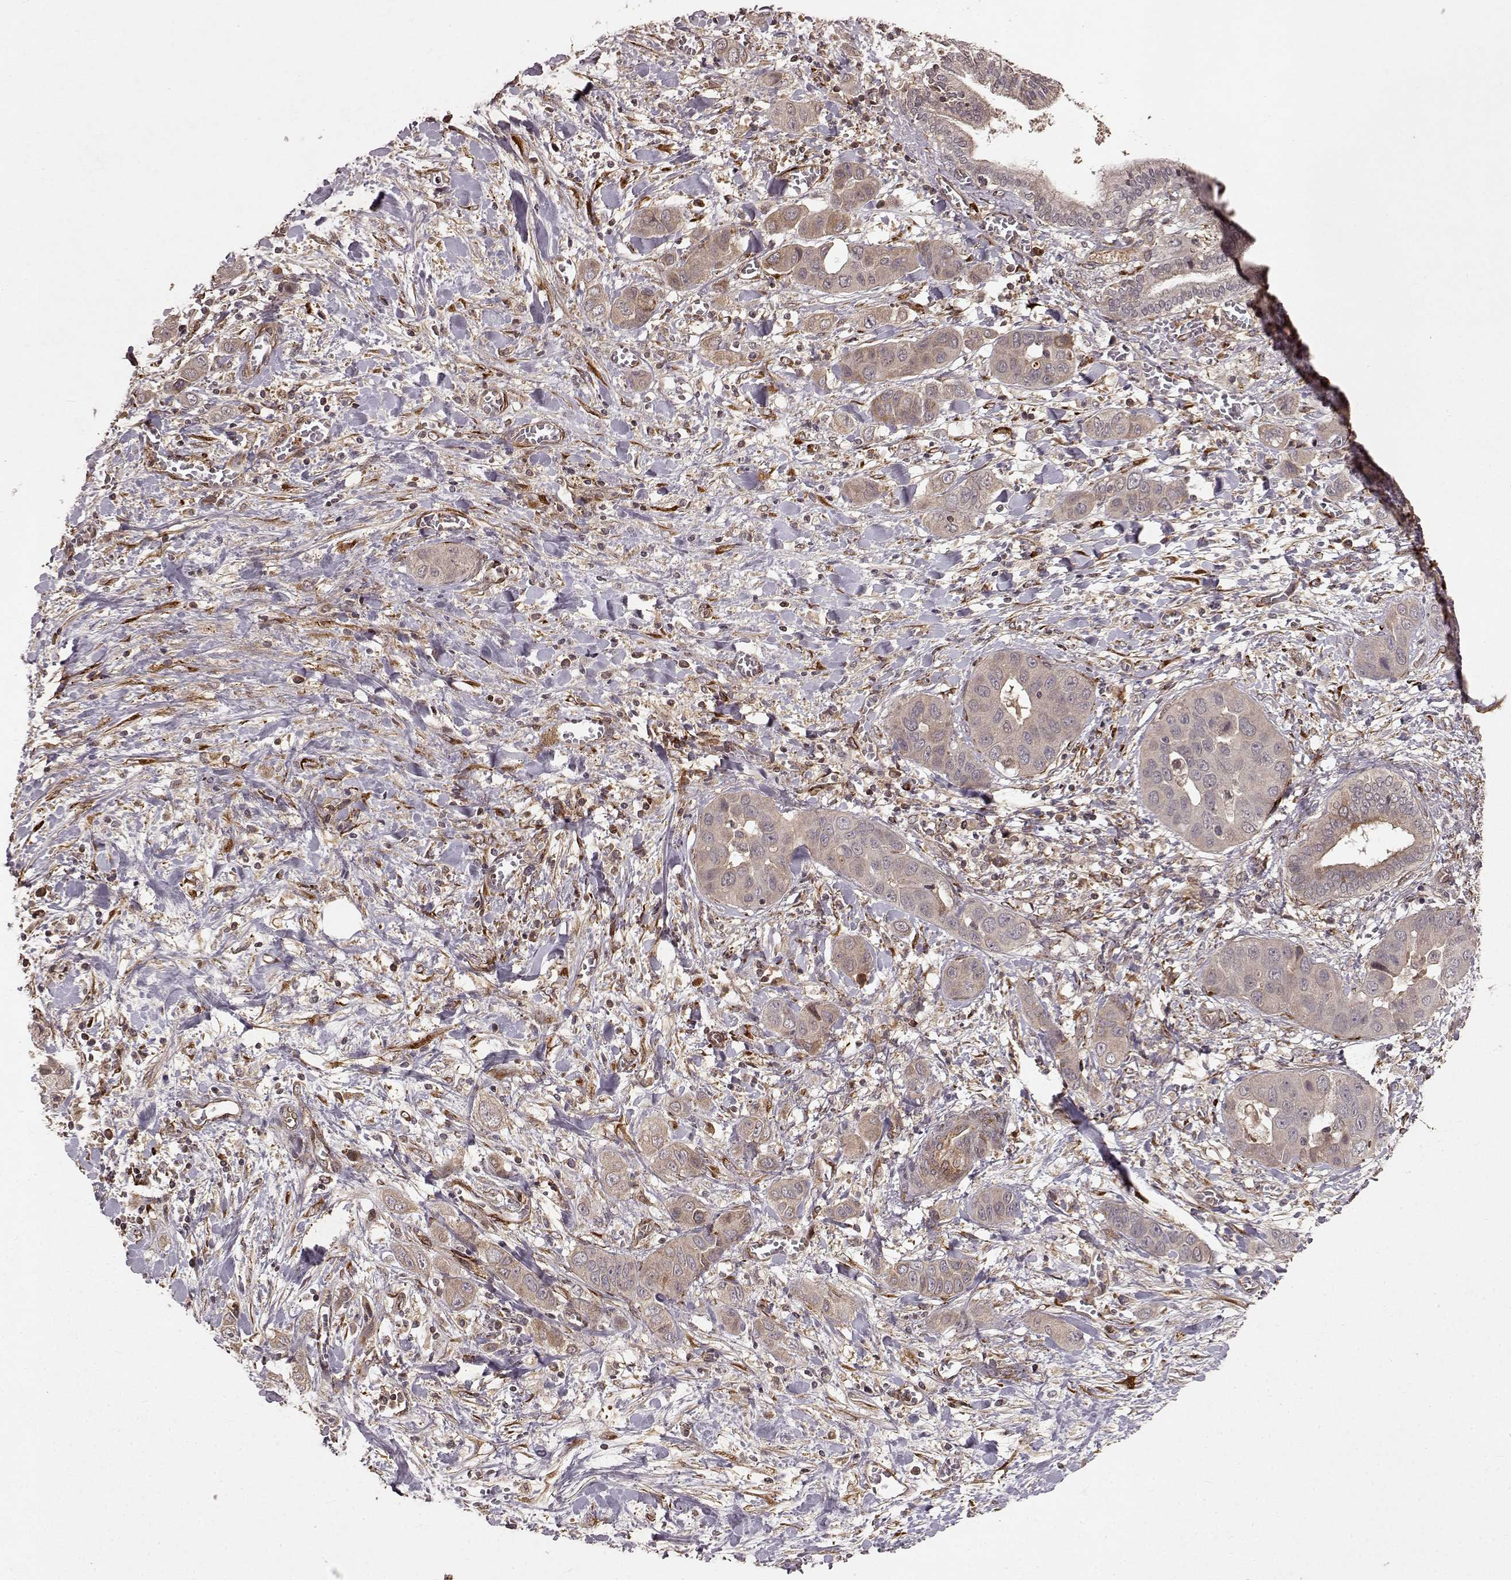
{"staining": {"intensity": "weak", "quantity": "<25%", "location": "cytoplasmic/membranous"}, "tissue": "liver cancer", "cell_type": "Tumor cells", "image_type": "cancer", "snomed": [{"axis": "morphology", "description": "Cholangiocarcinoma"}, {"axis": "topography", "description": "Liver"}], "caption": "IHC of human cholangiocarcinoma (liver) demonstrates no expression in tumor cells.", "gene": "FSTL1", "patient": {"sex": "female", "age": 52}}